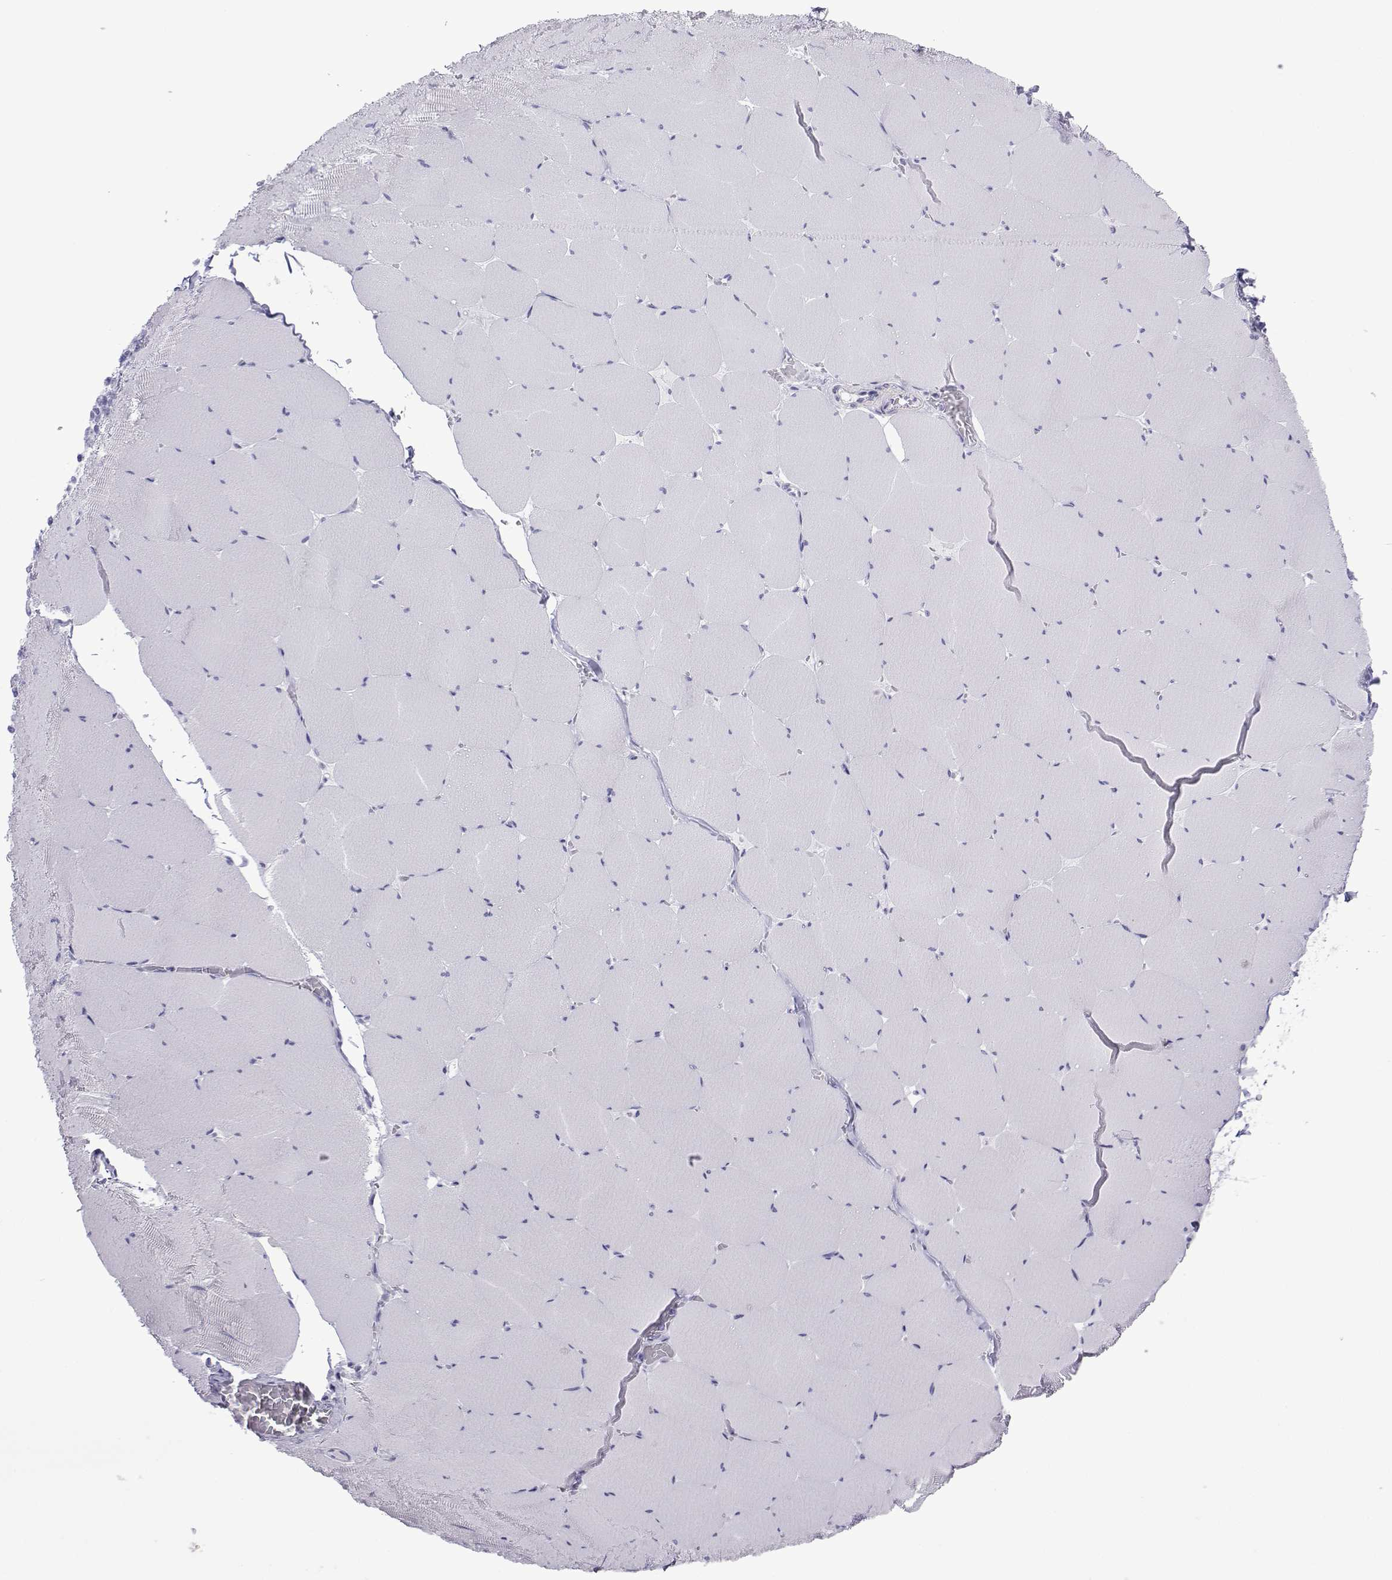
{"staining": {"intensity": "negative", "quantity": "none", "location": "none"}, "tissue": "skeletal muscle", "cell_type": "Myocytes", "image_type": "normal", "snomed": [{"axis": "morphology", "description": "Normal tissue, NOS"}, {"axis": "morphology", "description": "Malignant melanoma, Metastatic site"}, {"axis": "topography", "description": "Skeletal muscle"}], "caption": "Immunohistochemistry (IHC) micrograph of normal skeletal muscle: skeletal muscle stained with DAB (3,3'-diaminobenzidine) exhibits no significant protein staining in myocytes.", "gene": "SPANXA1", "patient": {"sex": "male", "age": 50}}